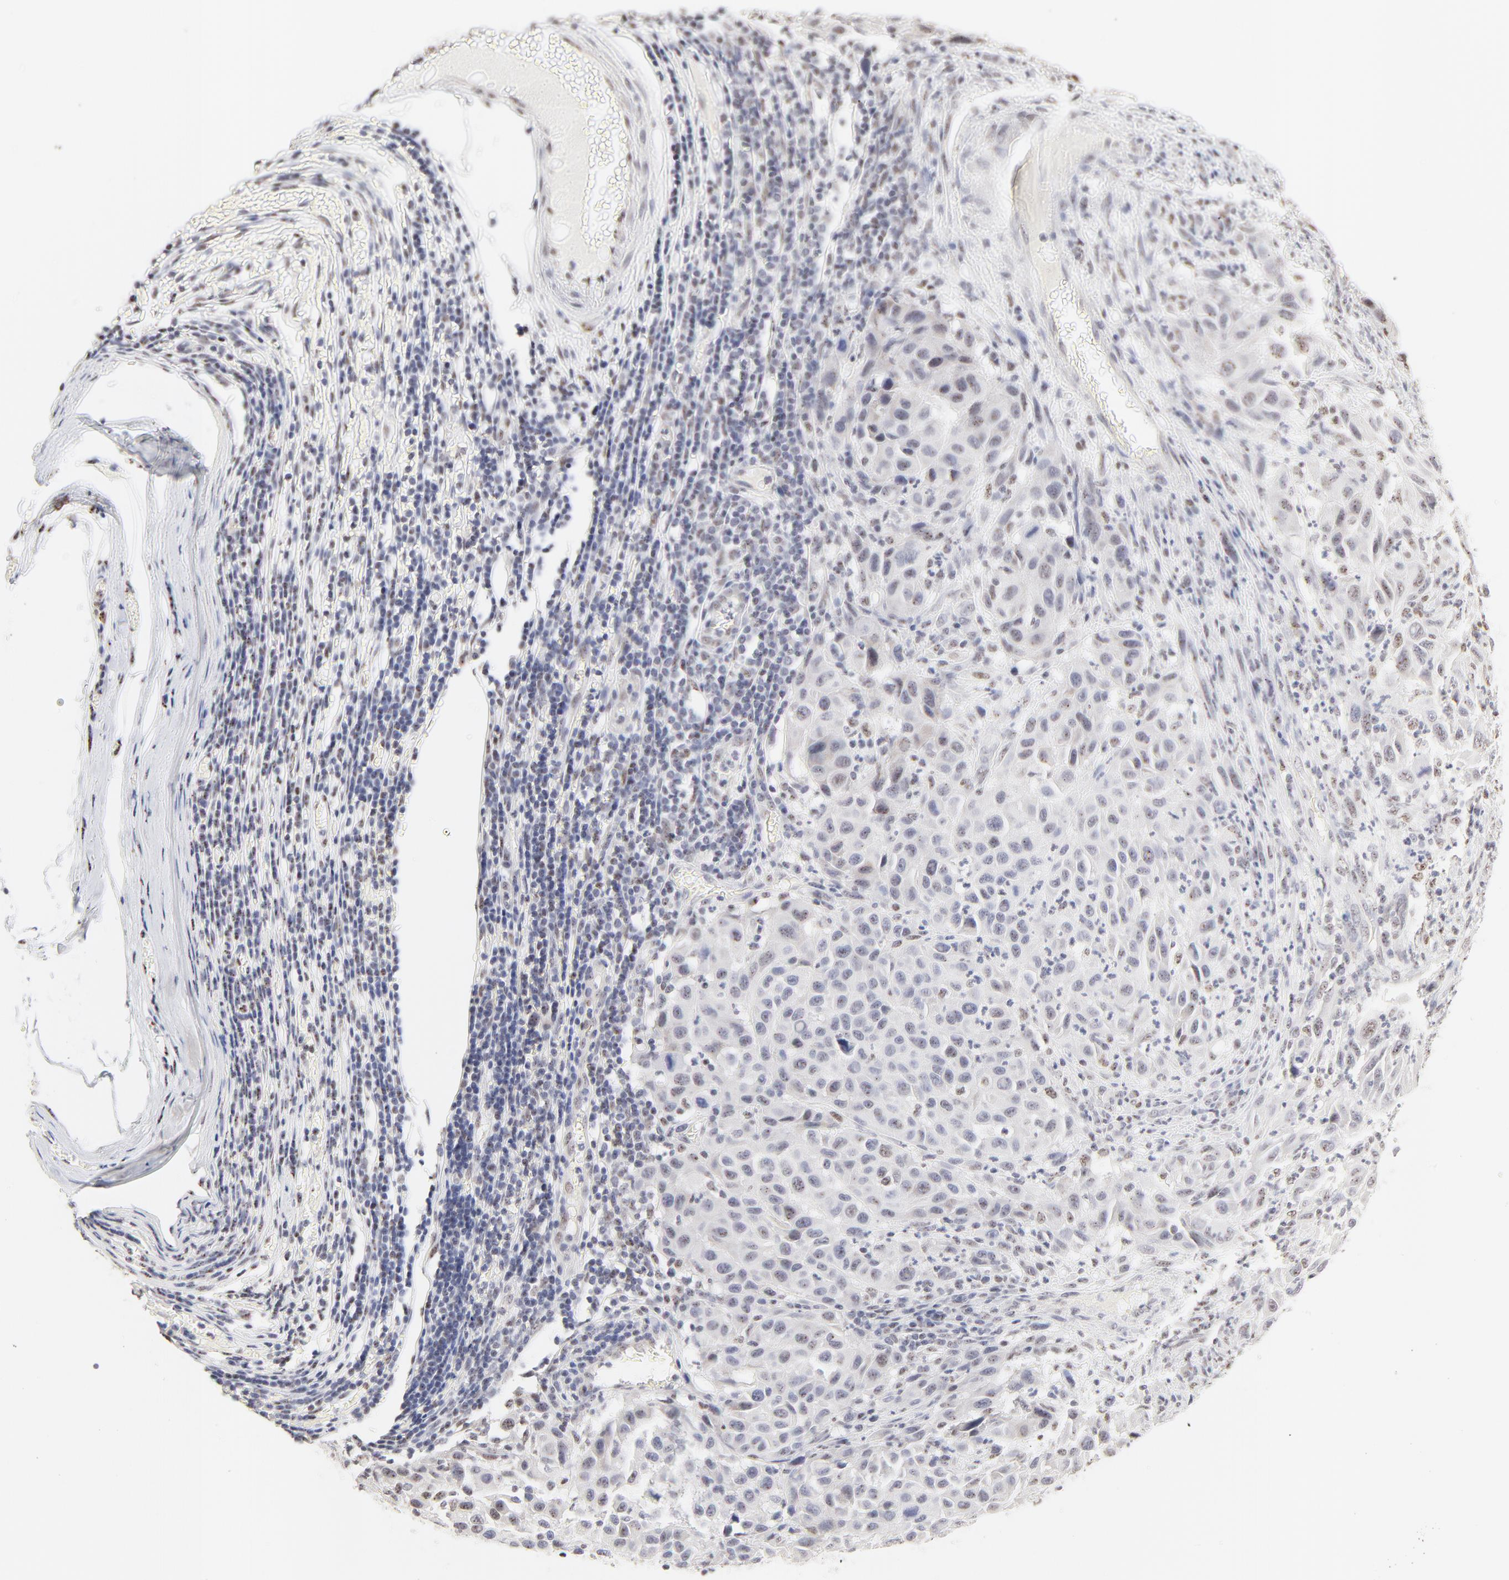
{"staining": {"intensity": "weak", "quantity": "<25%", "location": "nuclear"}, "tissue": "melanoma", "cell_type": "Tumor cells", "image_type": "cancer", "snomed": [{"axis": "morphology", "description": "Malignant melanoma, Metastatic site"}, {"axis": "topography", "description": "Lymph node"}], "caption": "Human melanoma stained for a protein using immunohistochemistry reveals no positivity in tumor cells.", "gene": "NFIL3", "patient": {"sex": "male", "age": 61}}